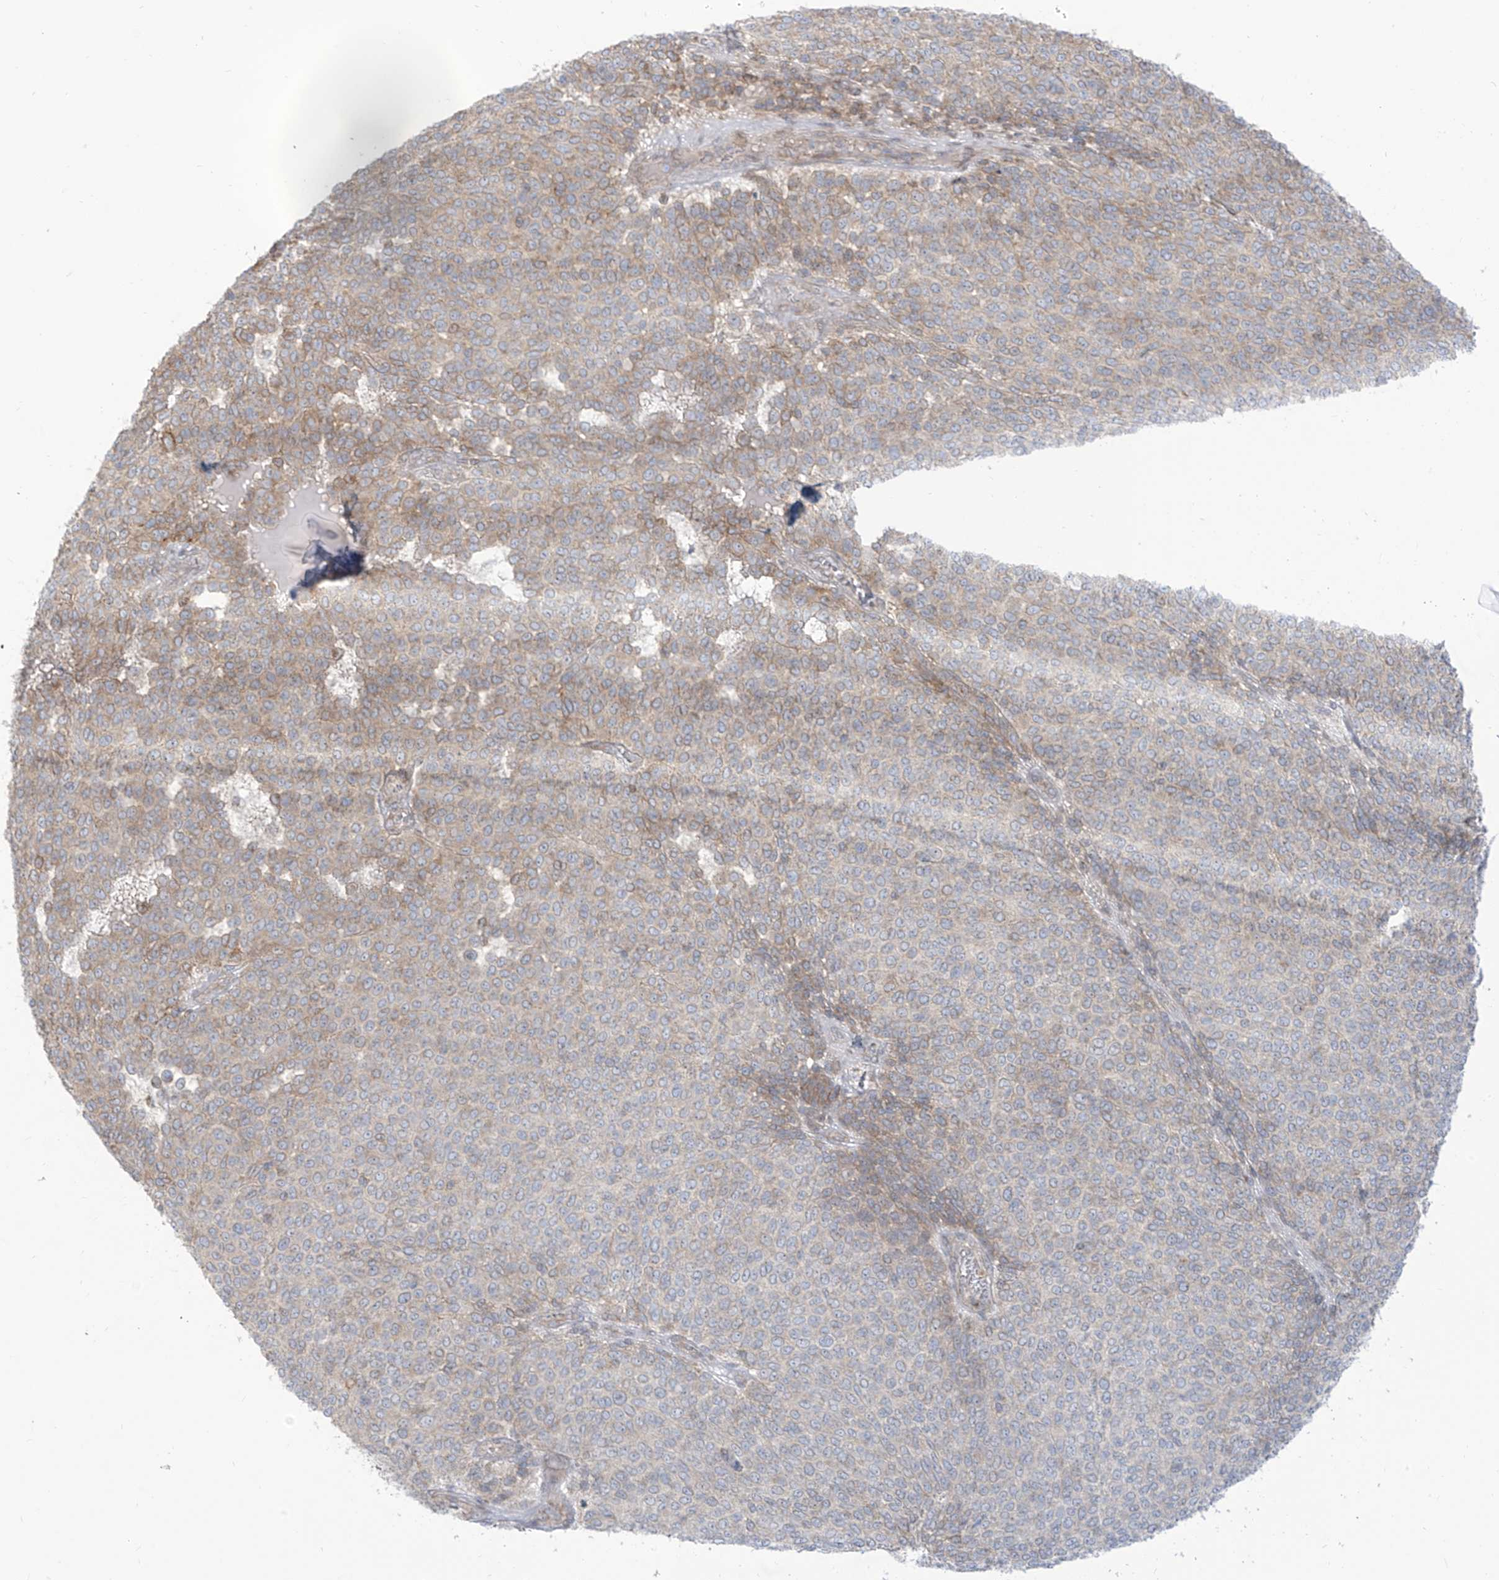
{"staining": {"intensity": "weak", "quantity": "<25%", "location": "cytoplasmic/membranous"}, "tissue": "melanoma", "cell_type": "Tumor cells", "image_type": "cancer", "snomed": [{"axis": "morphology", "description": "Malignant melanoma, NOS"}, {"axis": "topography", "description": "Skin"}], "caption": "A photomicrograph of human malignant melanoma is negative for staining in tumor cells. (DAB (3,3'-diaminobenzidine) IHC with hematoxylin counter stain).", "gene": "ARHGEF40", "patient": {"sex": "male", "age": 49}}